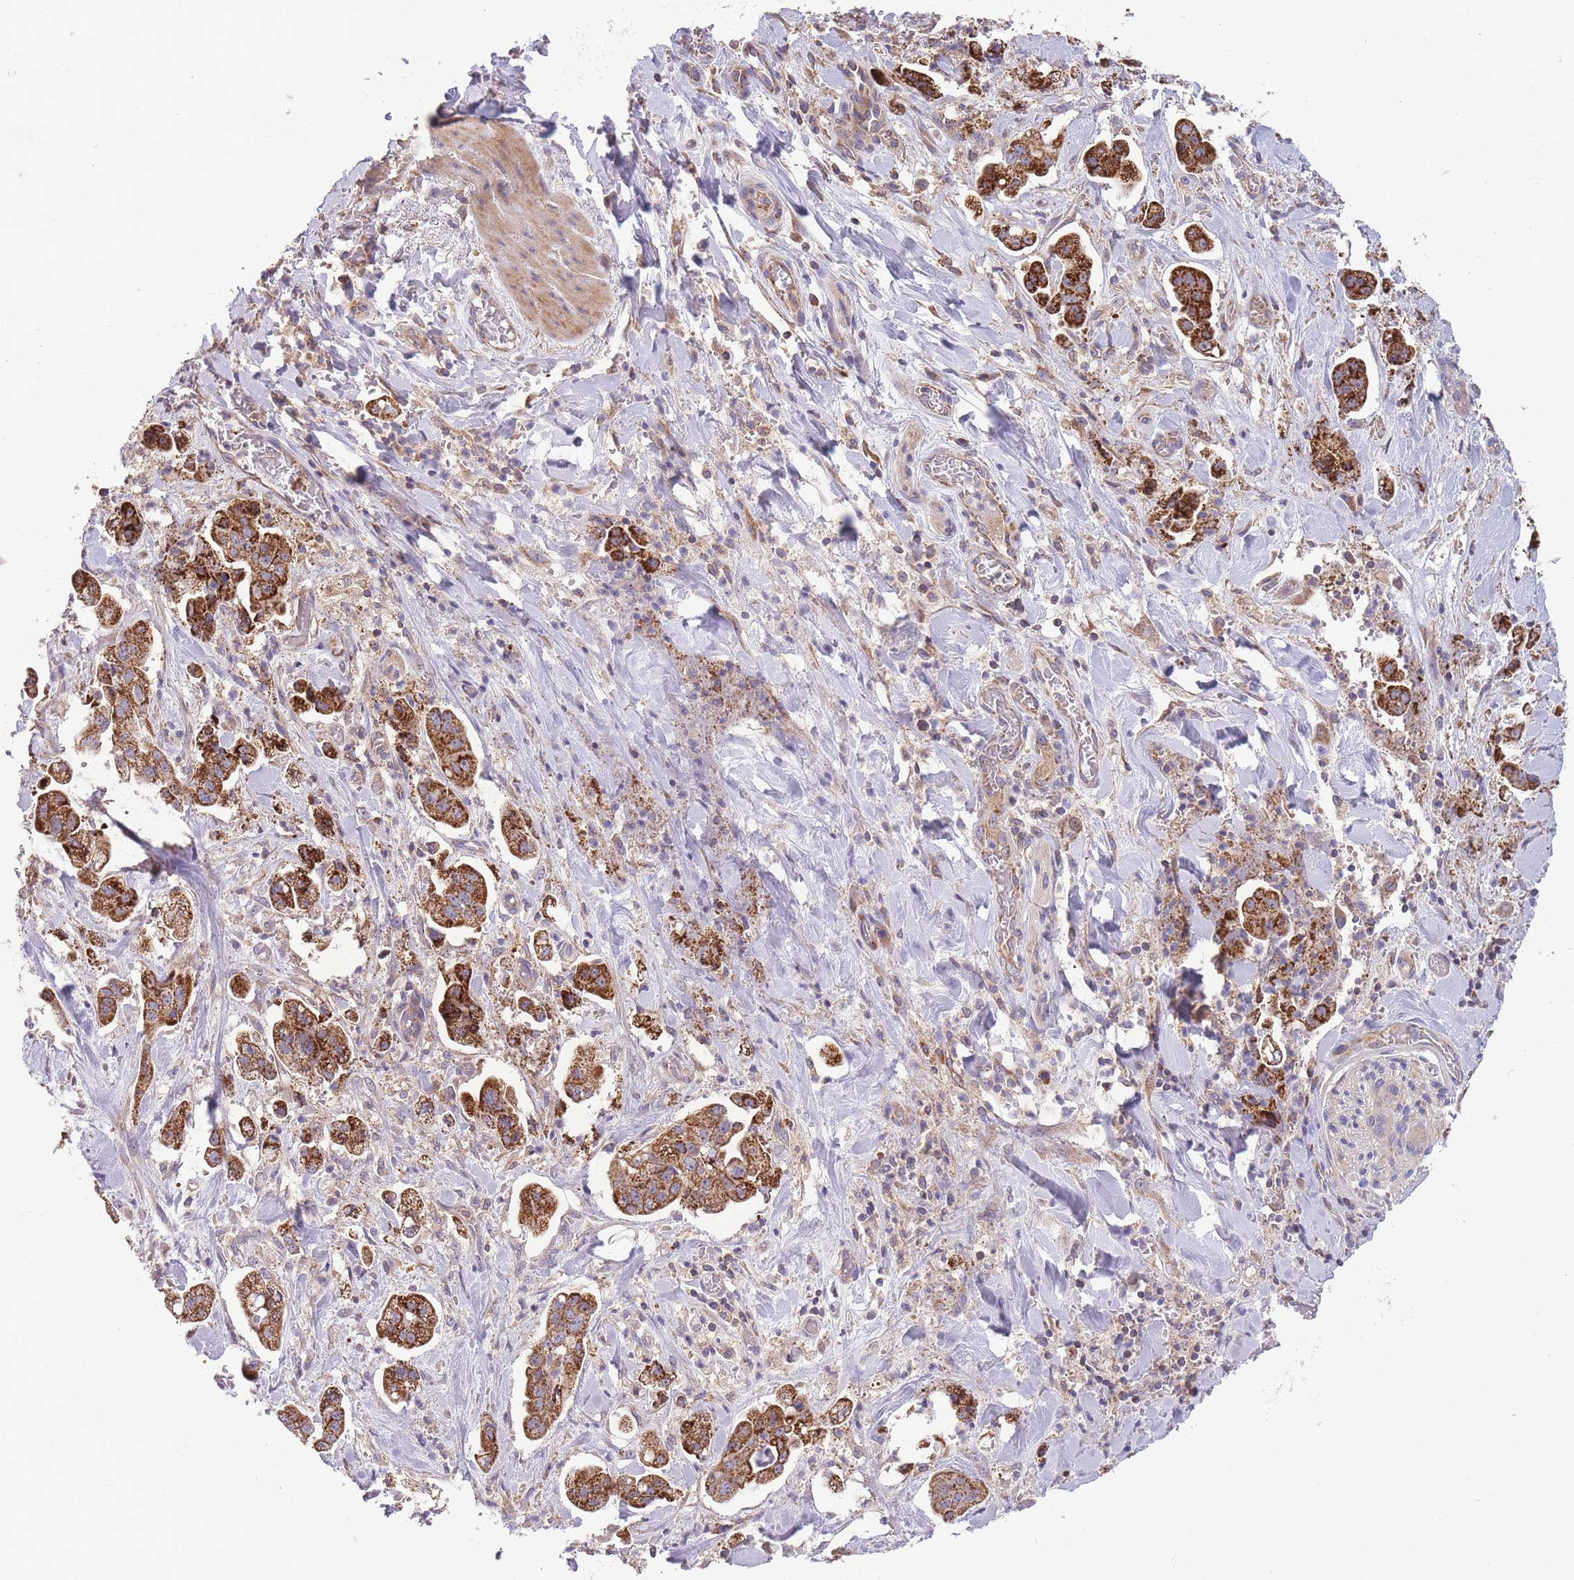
{"staining": {"intensity": "strong", "quantity": ">75%", "location": "cytoplasmic/membranous"}, "tissue": "stomach cancer", "cell_type": "Tumor cells", "image_type": "cancer", "snomed": [{"axis": "morphology", "description": "Adenocarcinoma, NOS"}, {"axis": "topography", "description": "Stomach"}], "caption": "Protein analysis of stomach cancer tissue exhibits strong cytoplasmic/membranous expression in approximately >75% of tumor cells. (Stains: DAB in brown, nuclei in blue, Microscopy: brightfield microscopy at high magnification).", "gene": "SLC25A42", "patient": {"sex": "male", "age": 62}}